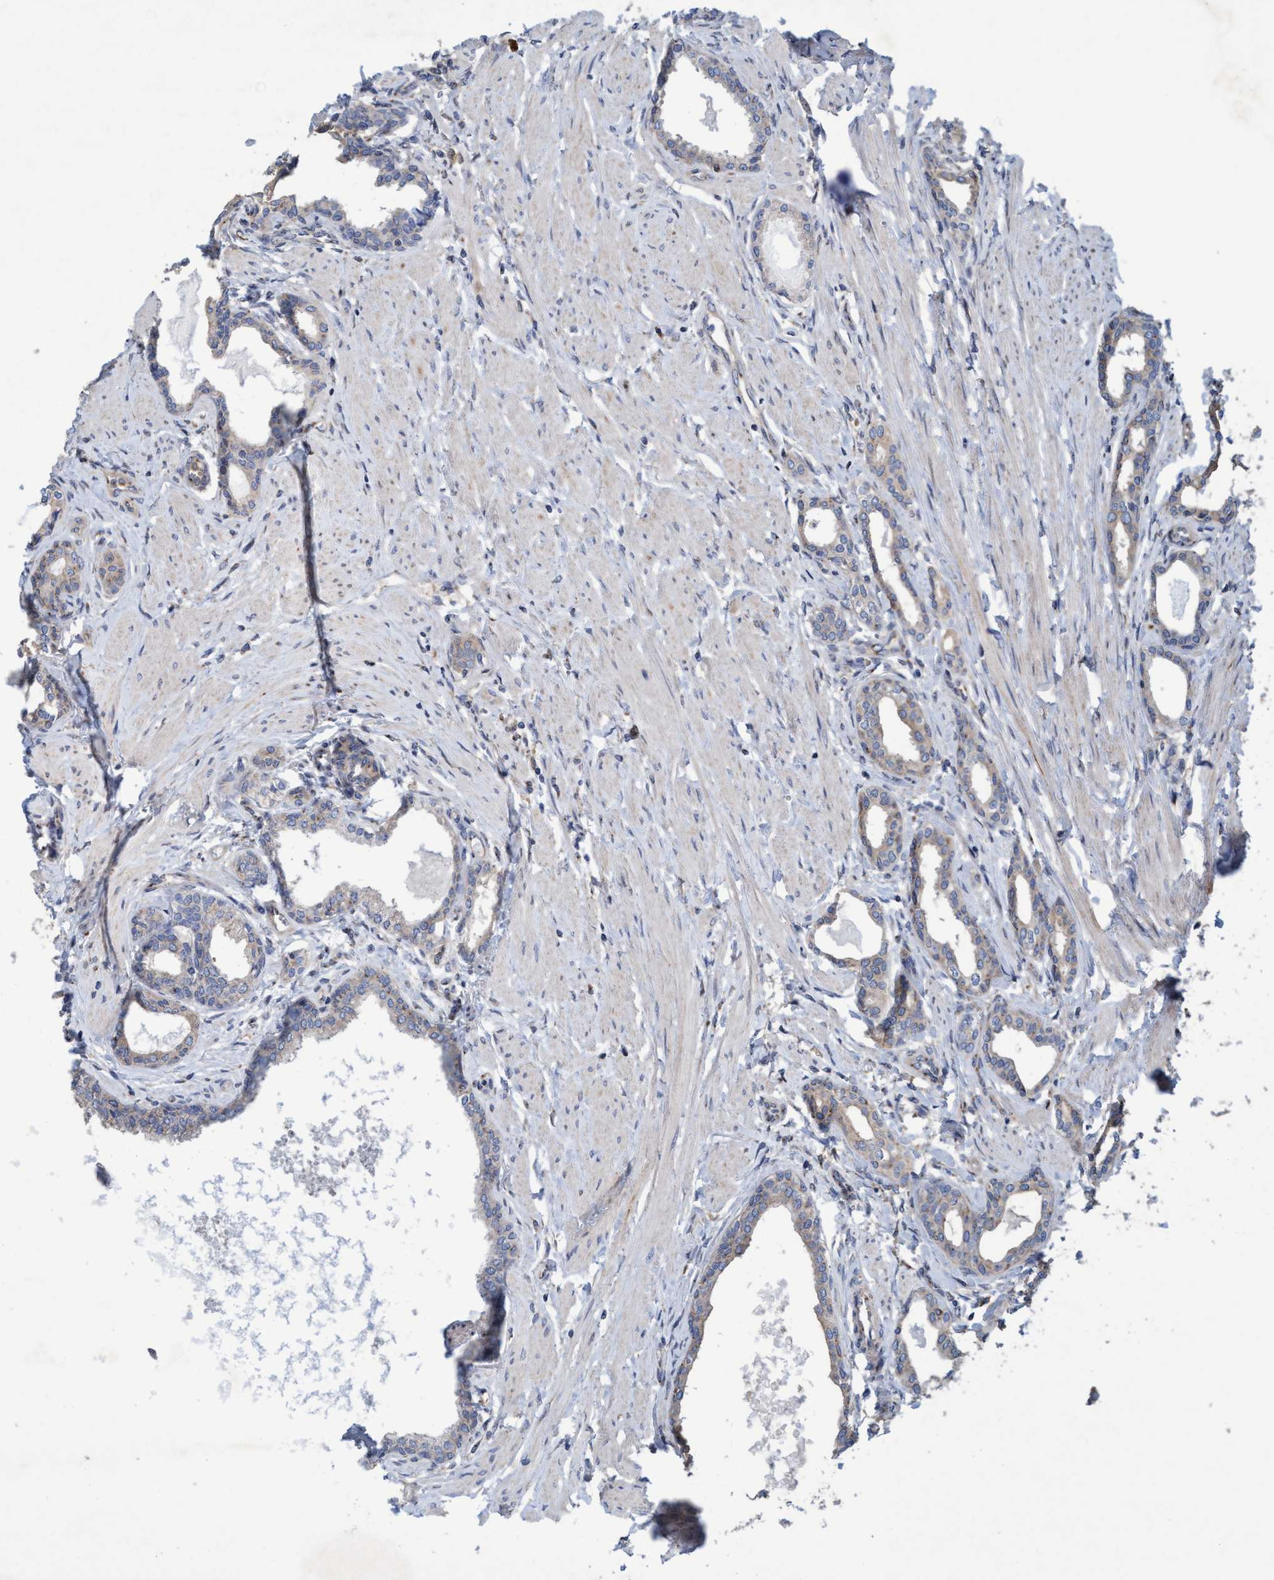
{"staining": {"intensity": "weak", "quantity": "25%-75%", "location": "cytoplasmic/membranous"}, "tissue": "prostate cancer", "cell_type": "Tumor cells", "image_type": "cancer", "snomed": [{"axis": "morphology", "description": "Adenocarcinoma, High grade"}, {"axis": "topography", "description": "Prostate"}], "caption": "Immunohistochemistry (DAB) staining of prostate cancer (adenocarcinoma (high-grade)) demonstrates weak cytoplasmic/membranous protein expression in about 25%-75% of tumor cells. The staining was performed using DAB to visualize the protein expression in brown, while the nuclei were stained in blue with hematoxylin (Magnification: 20x).", "gene": "BICD2", "patient": {"sex": "male", "age": 52}}